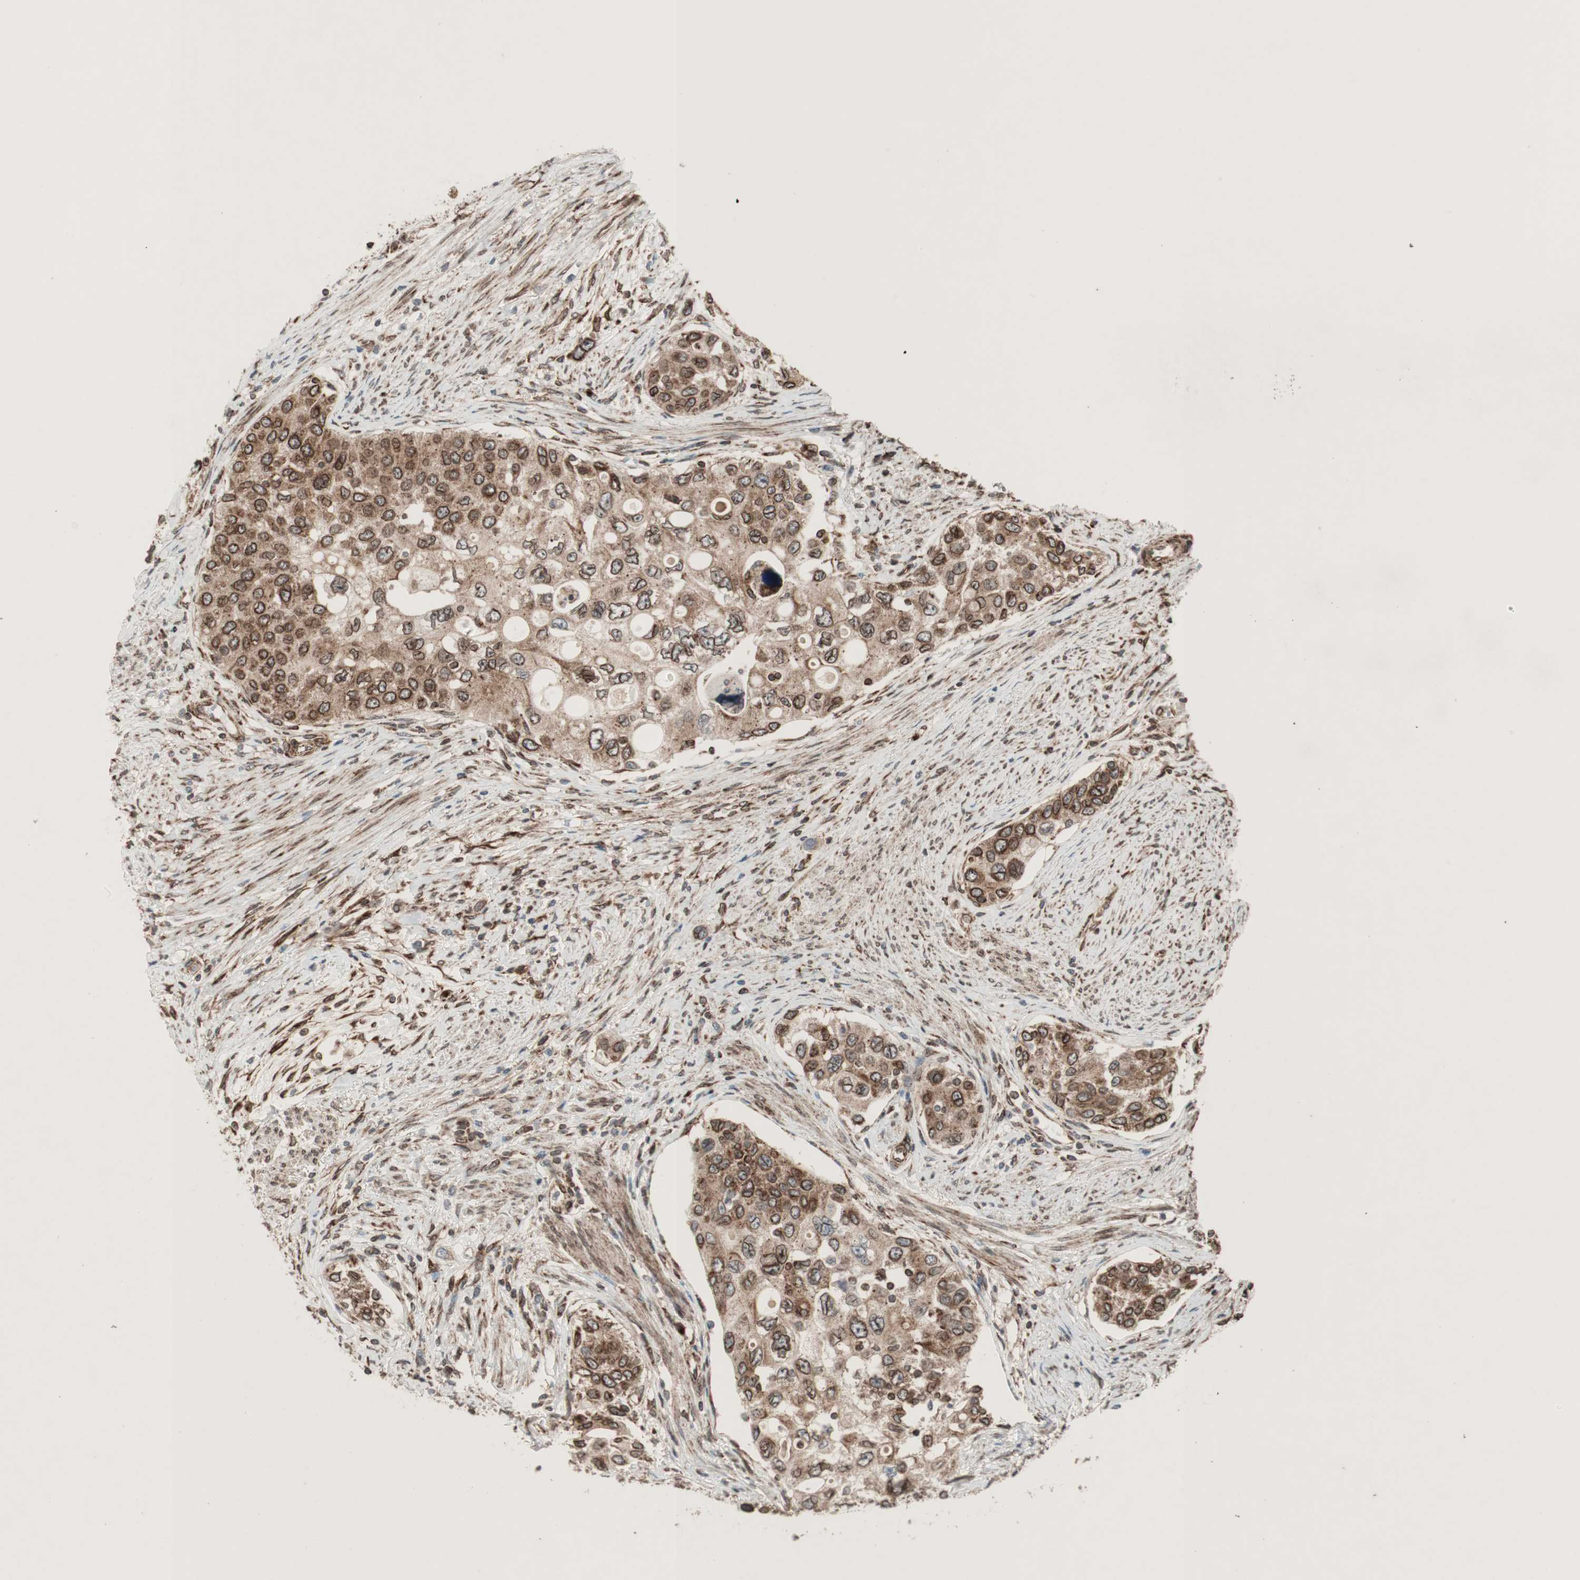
{"staining": {"intensity": "strong", "quantity": ">75%", "location": "cytoplasmic/membranous,nuclear"}, "tissue": "urothelial cancer", "cell_type": "Tumor cells", "image_type": "cancer", "snomed": [{"axis": "morphology", "description": "Urothelial carcinoma, High grade"}, {"axis": "topography", "description": "Urinary bladder"}], "caption": "Urothelial cancer stained with immunohistochemistry (IHC) demonstrates strong cytoplasmic/membranous and nuclear expression in about >75% of tumor cells. (DAB (3,3'-diaminobenzidine) = brown stain, brightfield microscopy at high magnification).", "gene": "NUP62", "patient": {"sex": "female", "age": 56}}